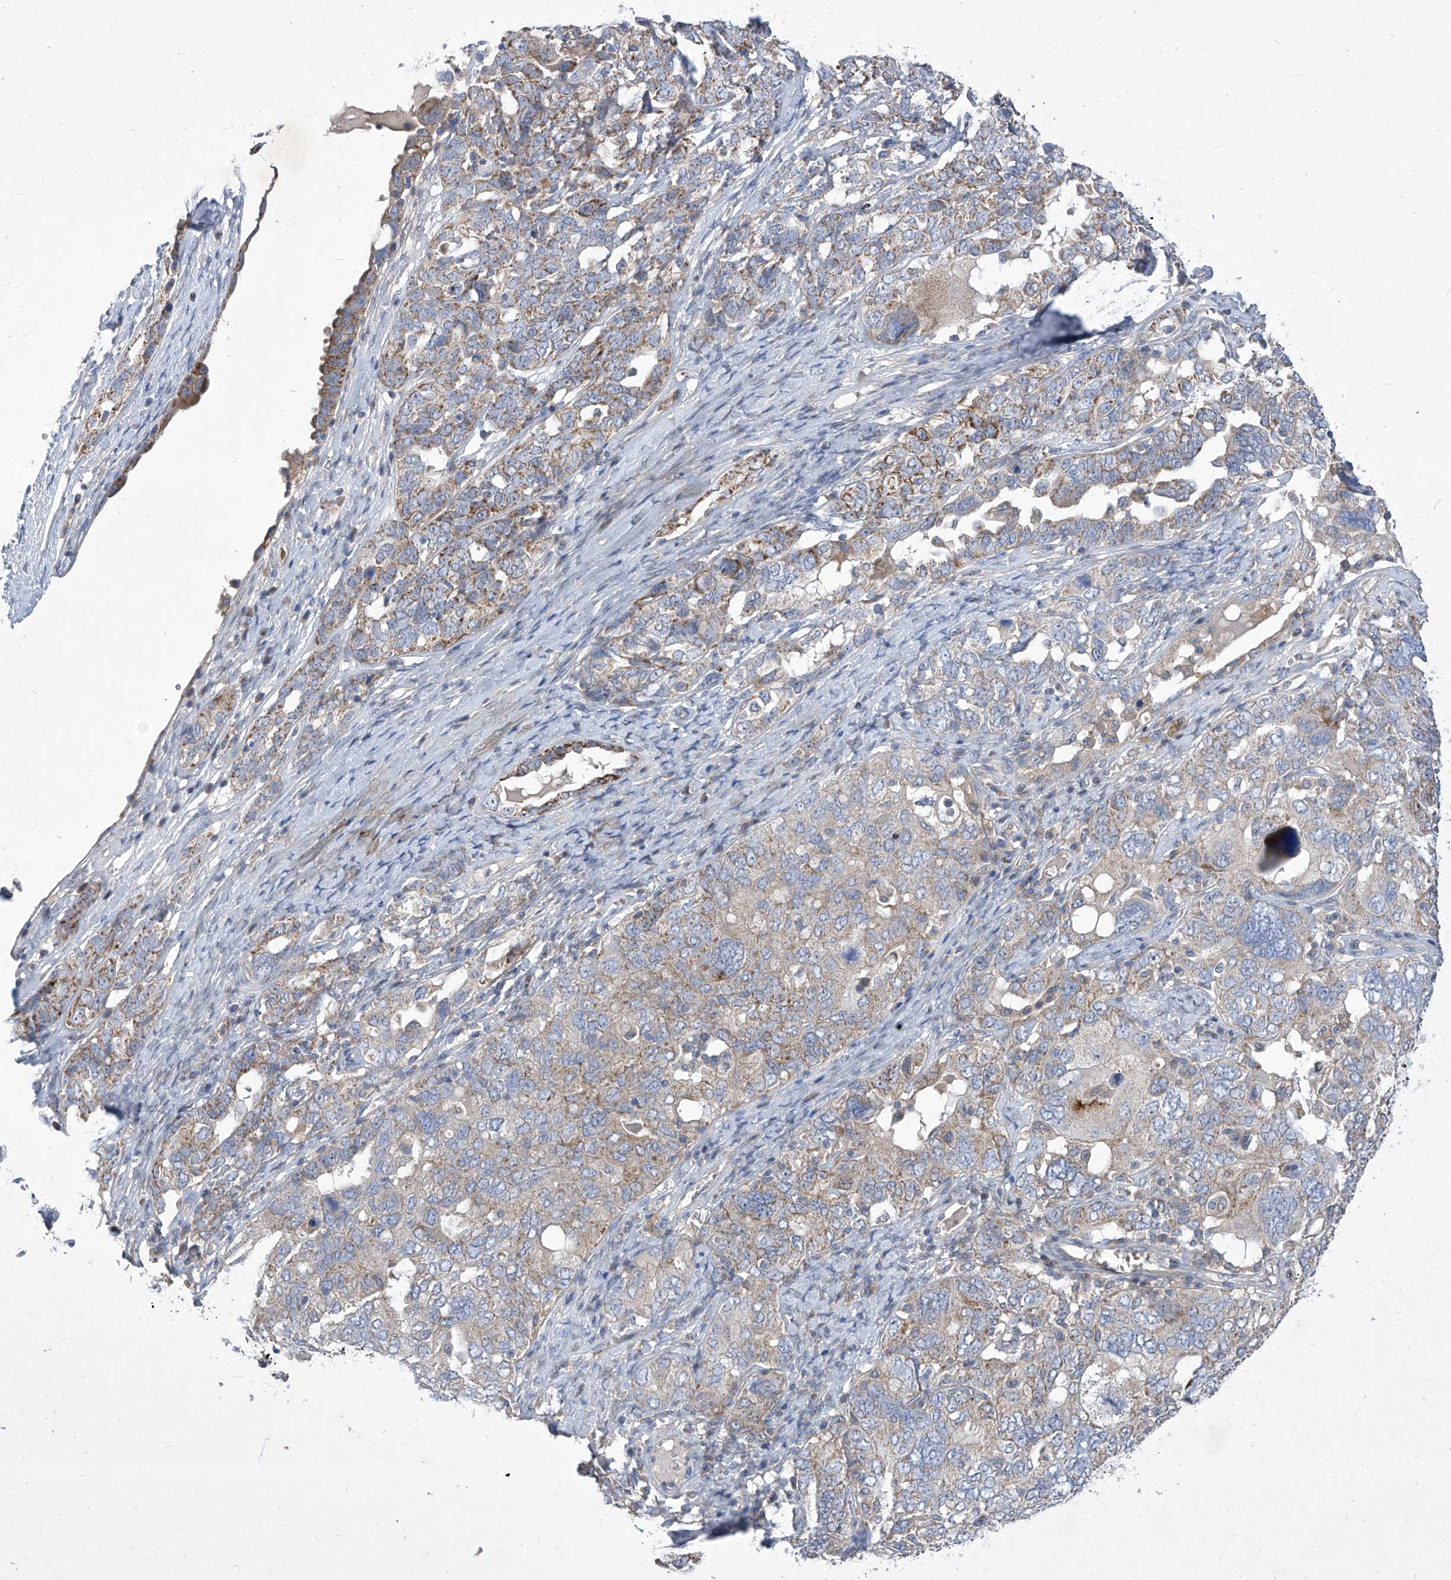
{"staining": {"intensity": "moderate", "quantity": "<25%", "location": "cytoplasmic/membranous"}, "tissue": "ovarian cancer", "cell_type": "Tumor cells", "image_type": "cancer", "snomed": [{"axis": "morphology", "description": "Carcinoma, endometroid"}, {"axis": "topography", "description": "Ovary"}], "caption": "Protein expression analysis of human endometroid carcinoma (ovarian) reveals moderate cytoplasmic/membranous staining in approximately <25% of tumor cells. The staining is performed using DAB brown chromogen to label protein expression. The nuclei are counter-stained blue using hematoxylin.", "gene": "COQ3", "patient": {"sex": "female", "age": 62}}